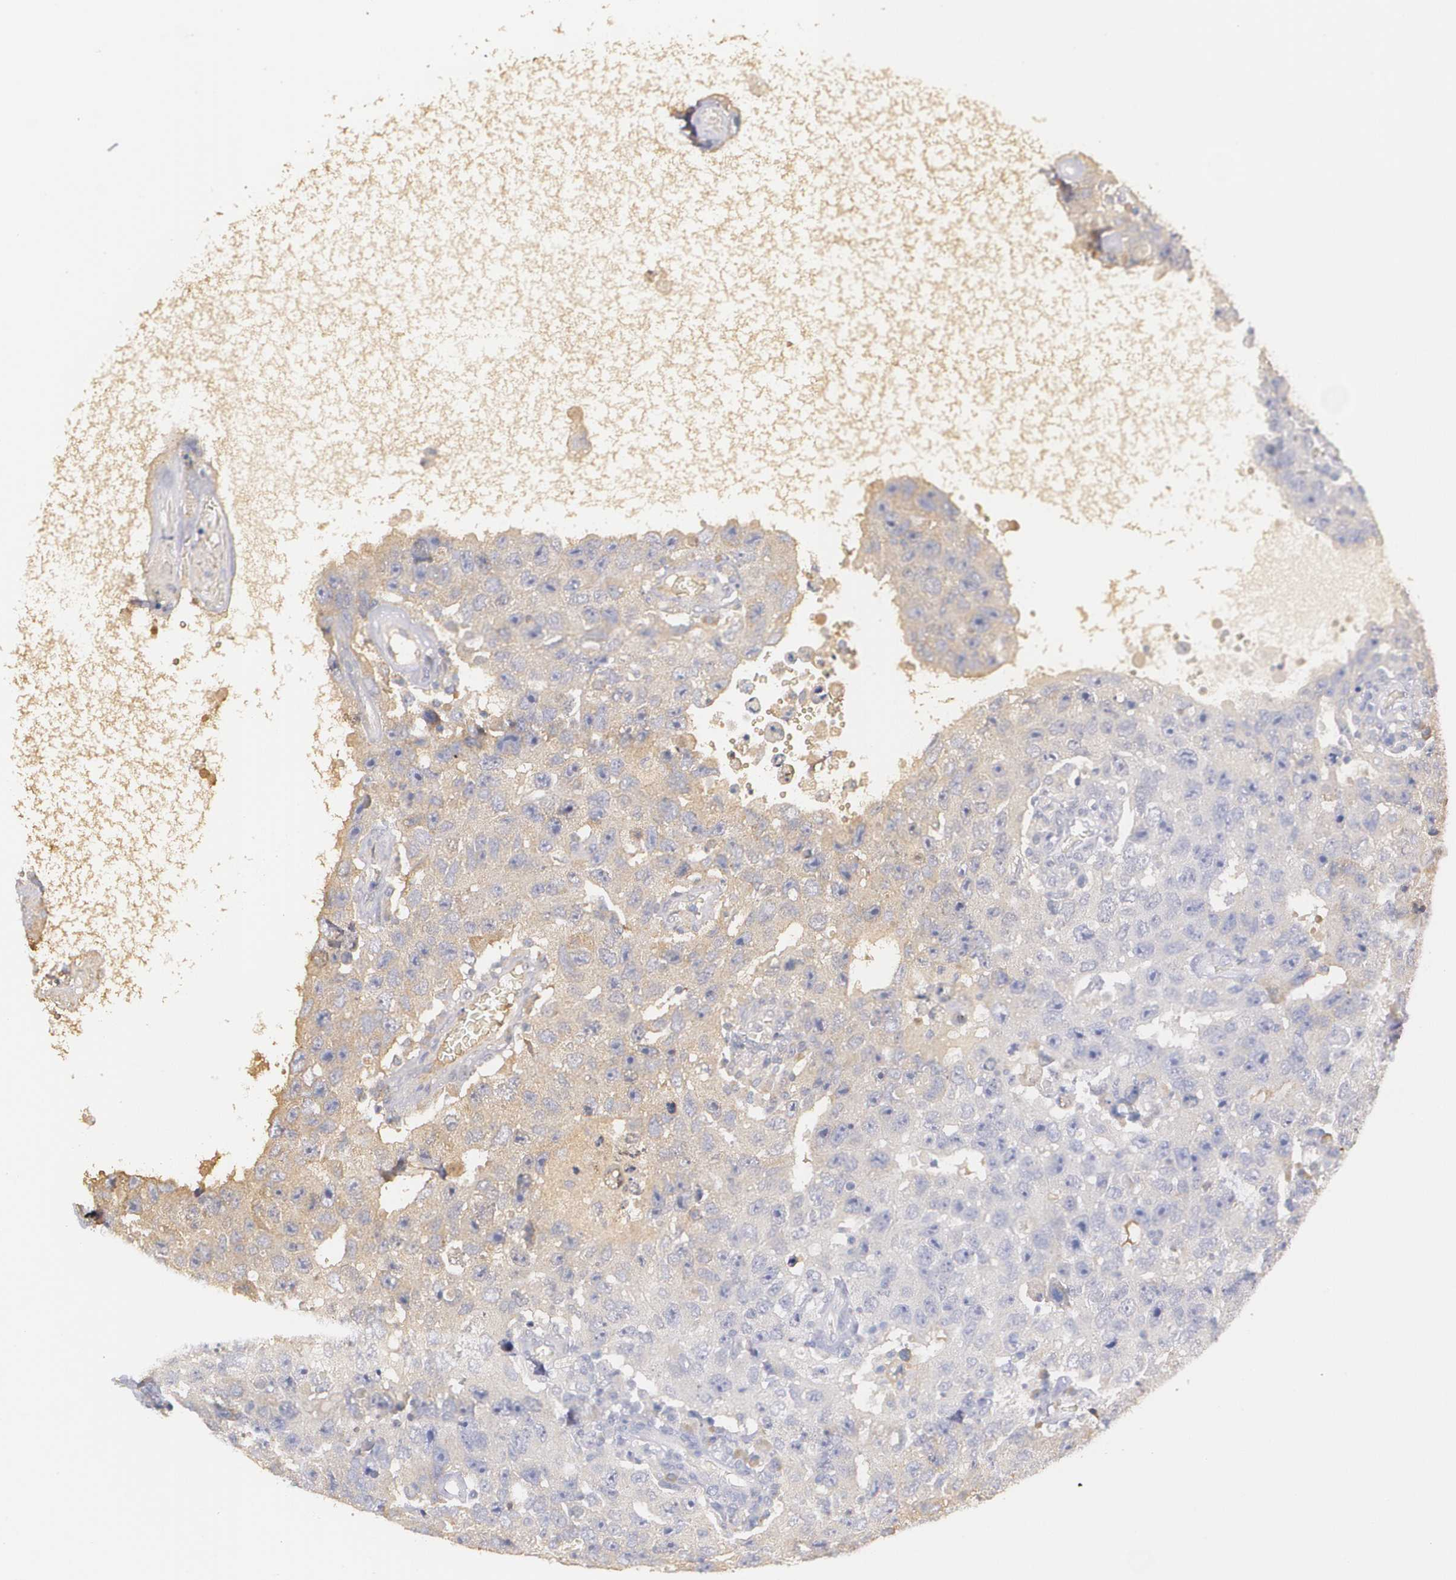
{"staining": {"intensity": "weak", "quantity": "25%-75%", "location": "cytoplasmic/membranous"}, "tissue": "testis cancer", "cell_type": "Tumor cells", "image_type": "cancer", "snomed": [{"axis": "morphology", "description": "Carcinoma, Embryonal, NOS"}, {"axis": "topography", "description": "Testis"}], "caption": "Testis embryonal carcinoma tissue exhibits weak cytoplasmic/membranous positivity in about 25%-75% of tumor cells Immunohistochemistry (ihc) stains the protein of interest in brown and the nuclei are stained blue.", "gene": "AMBP", "patient": {"sex": "male", "age": 26}}